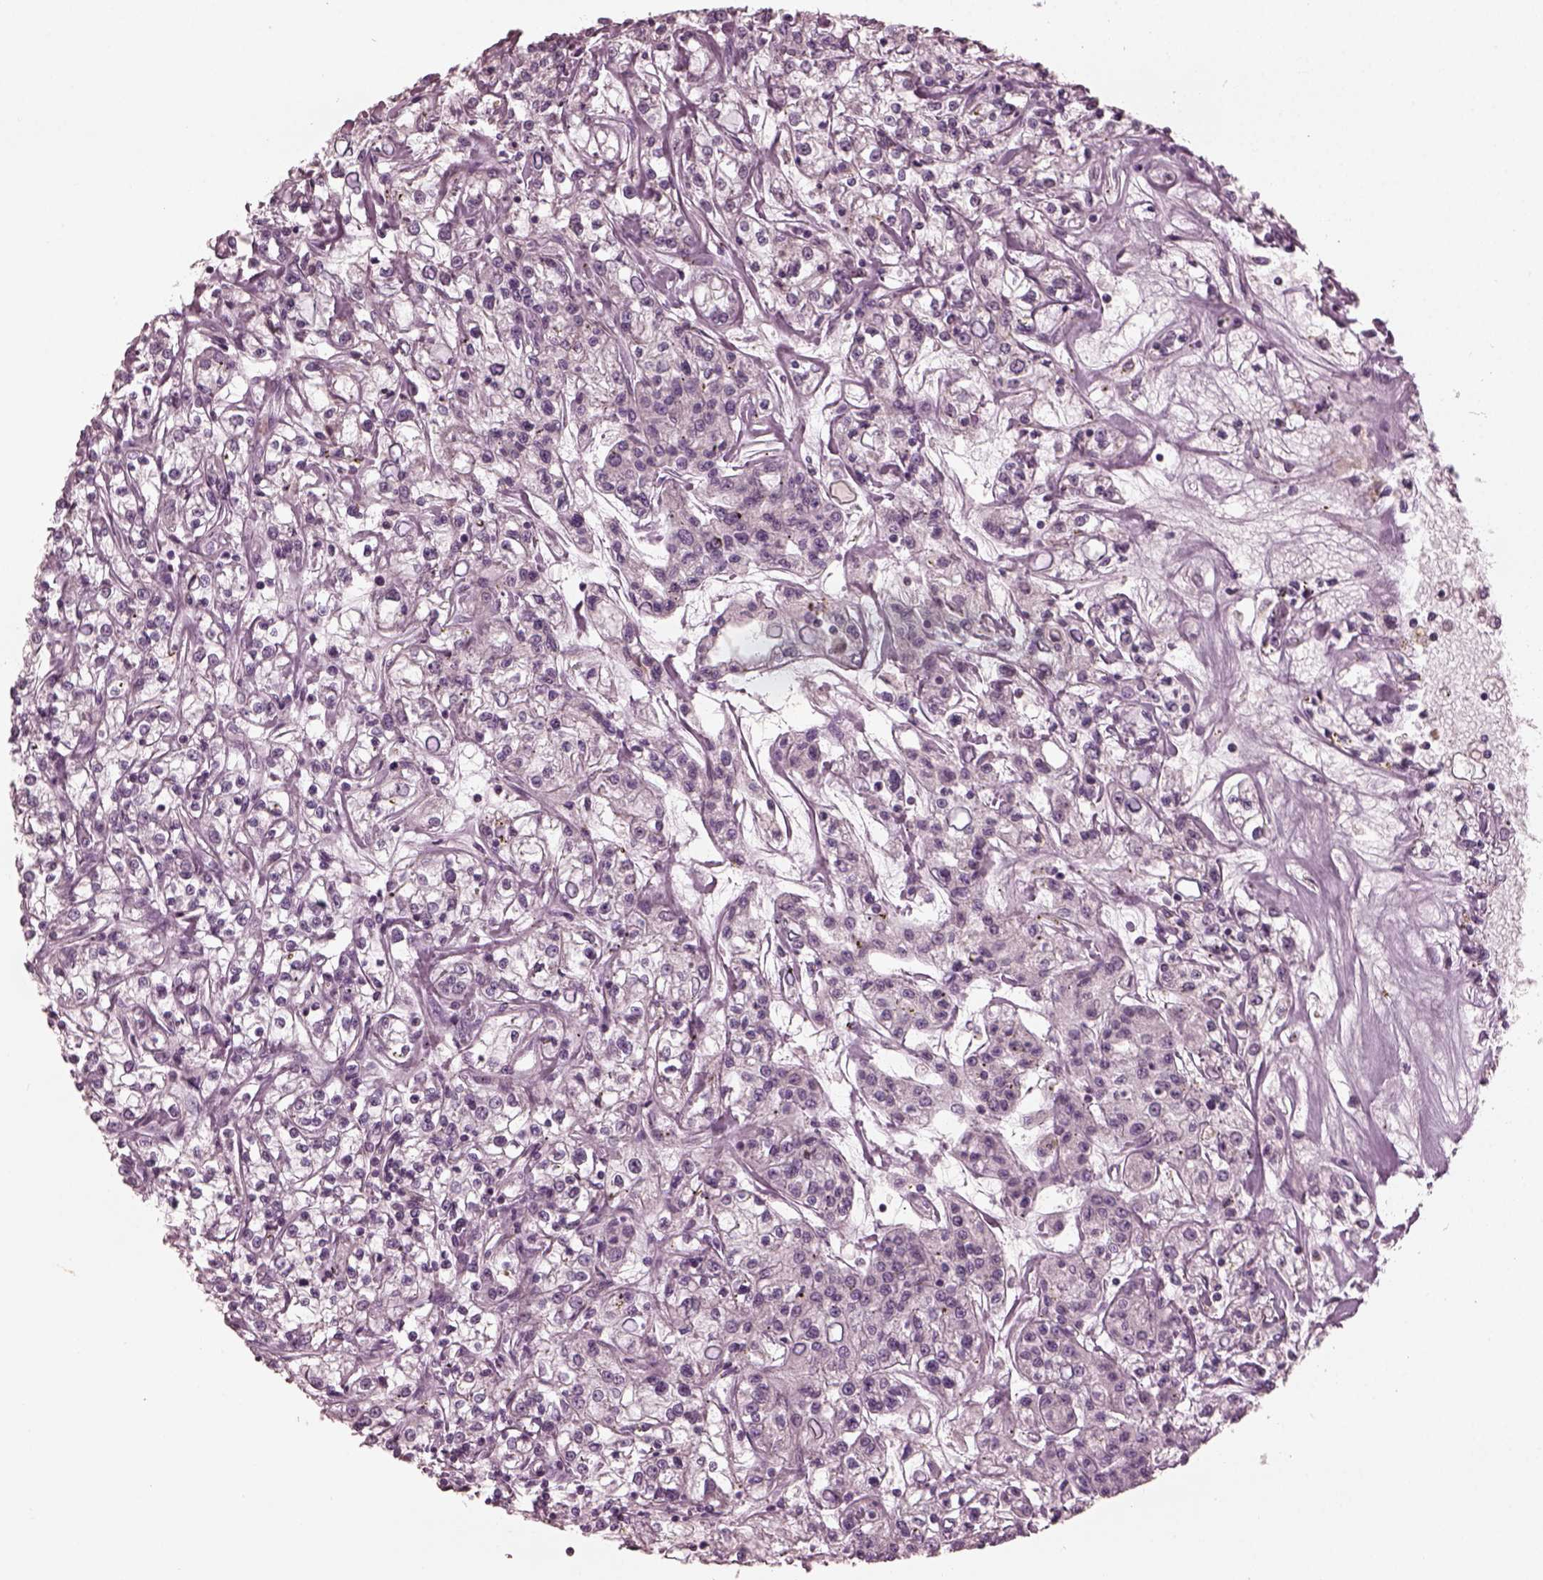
{"staining": {"intensity": "negative", "quantity": "none", "location": "none"}, "tissue": "renal cancer", "cell_type": "Tumor cells", "image_type": "cancer", "snomed": [{"axis": "morphology", "description": "Adenocarcinoma, NOS"}, {"axis": "topography", "description": "Kidney"}], "caption": "This micrograph is of adenocarcinoma (renal) stained with IHC to label a protein in brown with the nuclei are counter-stained blue. There is no positivity in tumor cells.", "gene": "PSTPIP2", "patient": {"sex": "female", "age": 59}}